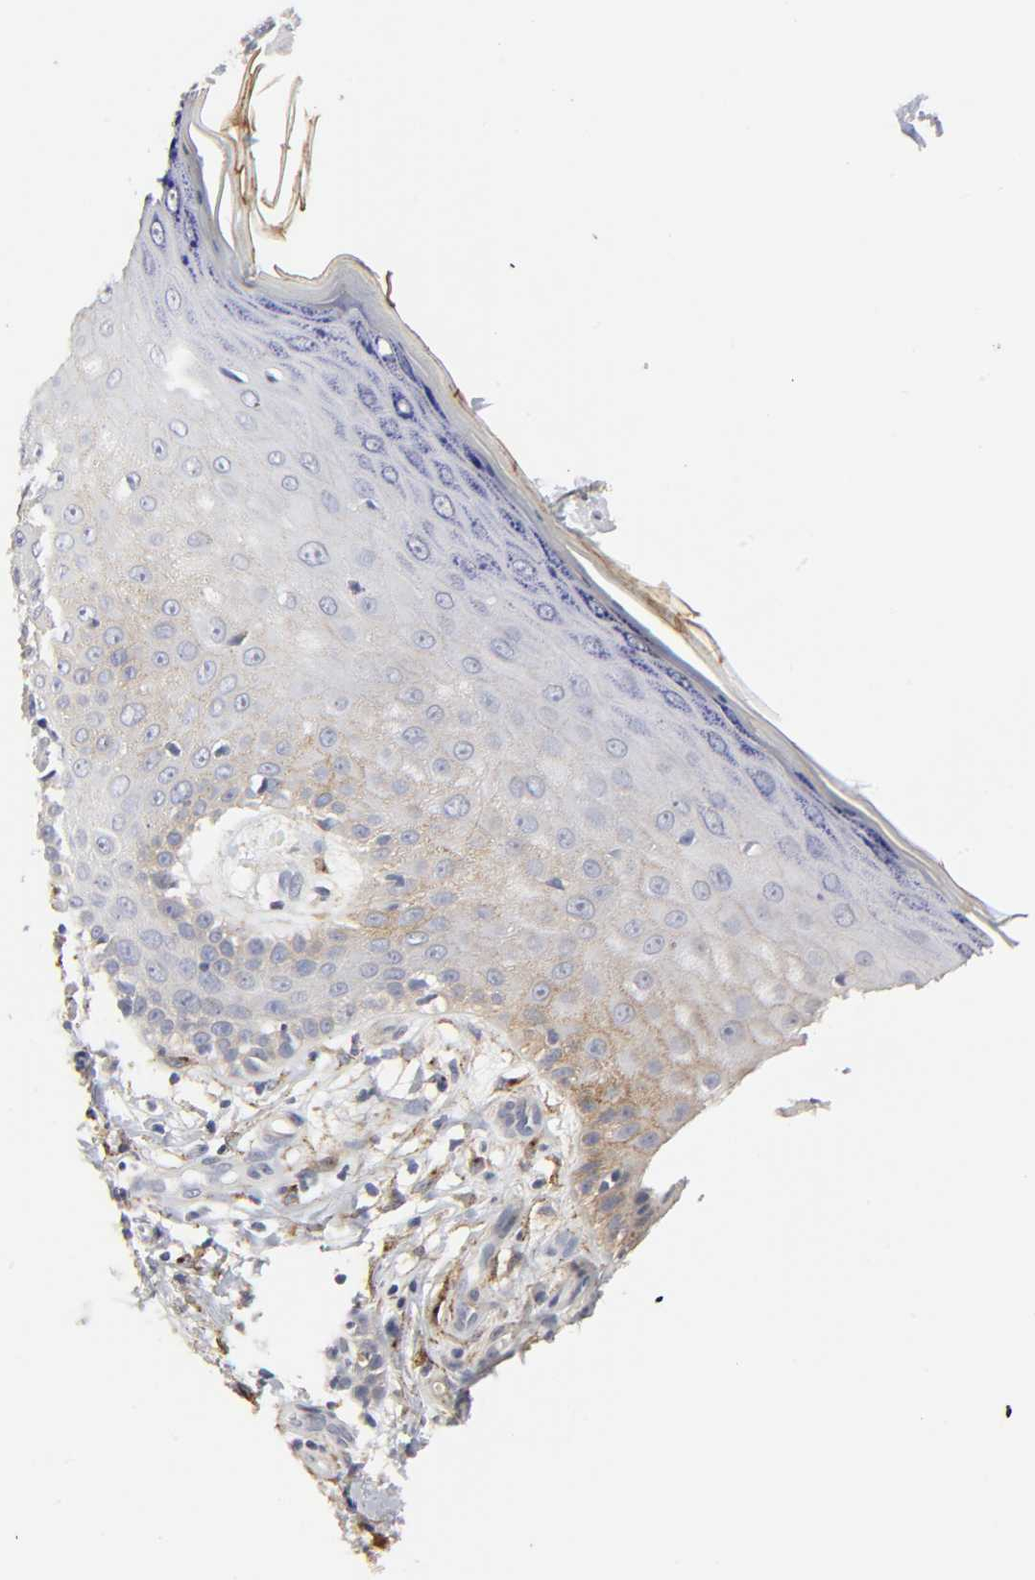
{"staining": {"intensity": "weak", "quantity": "<25%", "location": "cytoplasmic/membranous"}, "tissue": "skin cancer", "cell_type": "Tumor cells", "image_type": "cancer", "snomed": [{"axis": "morphology", "description": "Squamous cell carcinoma, NOS"}, {"axis": "topography", "description": "Skin"}], "caption": "Immunohistochemical staining of skin squamous cell carcinoma displays no significant expression in tumor cells. (DAB (3,3'-diaminobenzidine) immunohistochemistry (IHC) visualized using brightfield microscopy, high magnification).", "gene": "LRP1", "patient": {"sex": "female", "age": 42}}